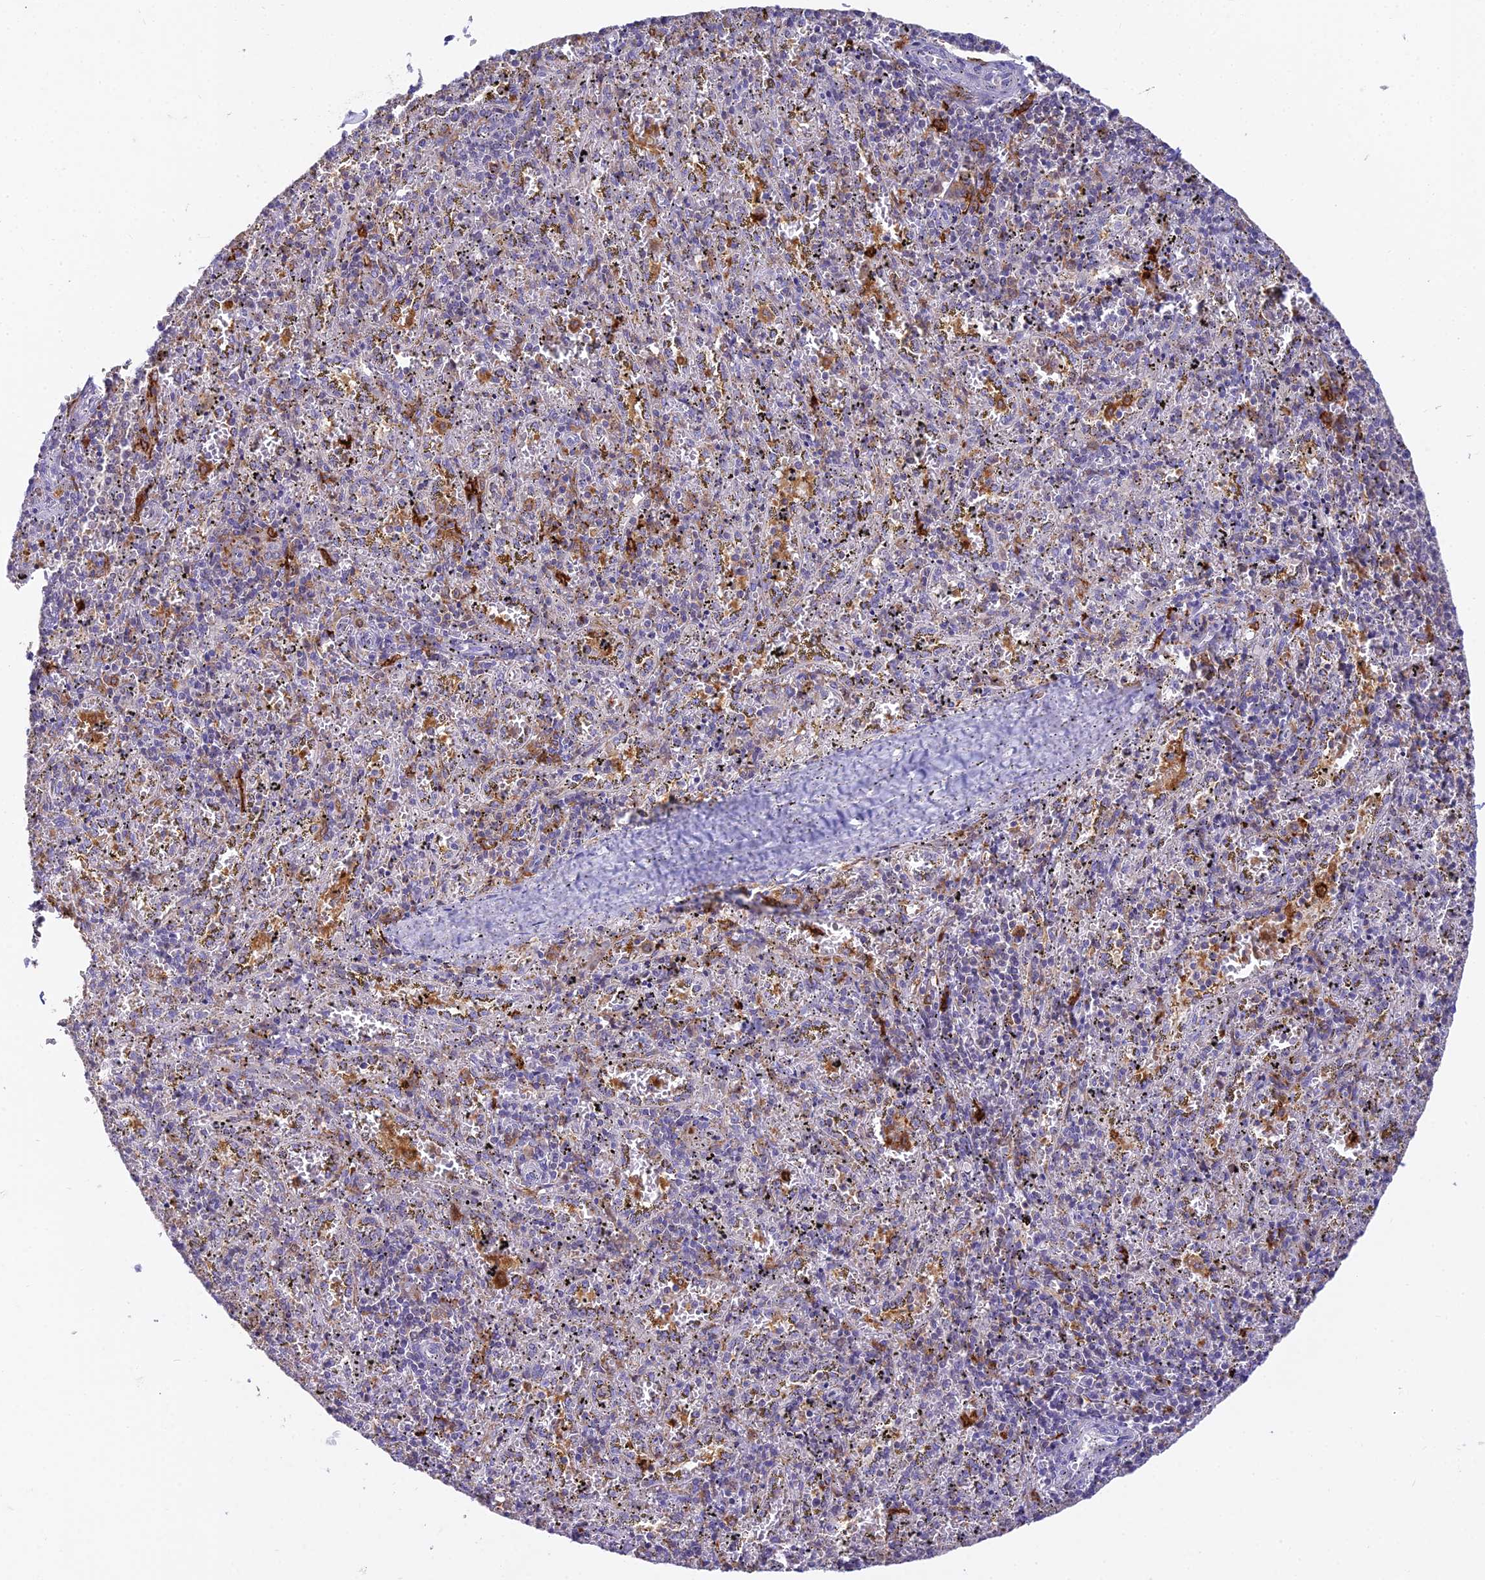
{"staining": {"intensity": "negative", "quantity": "none", "location": "none"}, "tissue": "spleen", "cell_type": "Cells in red pulp", "image_type": "normal", "snomed": [{"axis": "morphology", "description": "Normal tissue, NOS"}, {"axis": "topography", "description": "Spleen"}], "caption": "A photomicrograph of human spleen is negative for staining in cells in red pulp. (Brightfield microscopy of DAB (3,3'-diaminobenzidine) immunohistochemistry at high magnification).", "gene": "UBE2G1", "patient": {"sex": "male", "age": 11}}